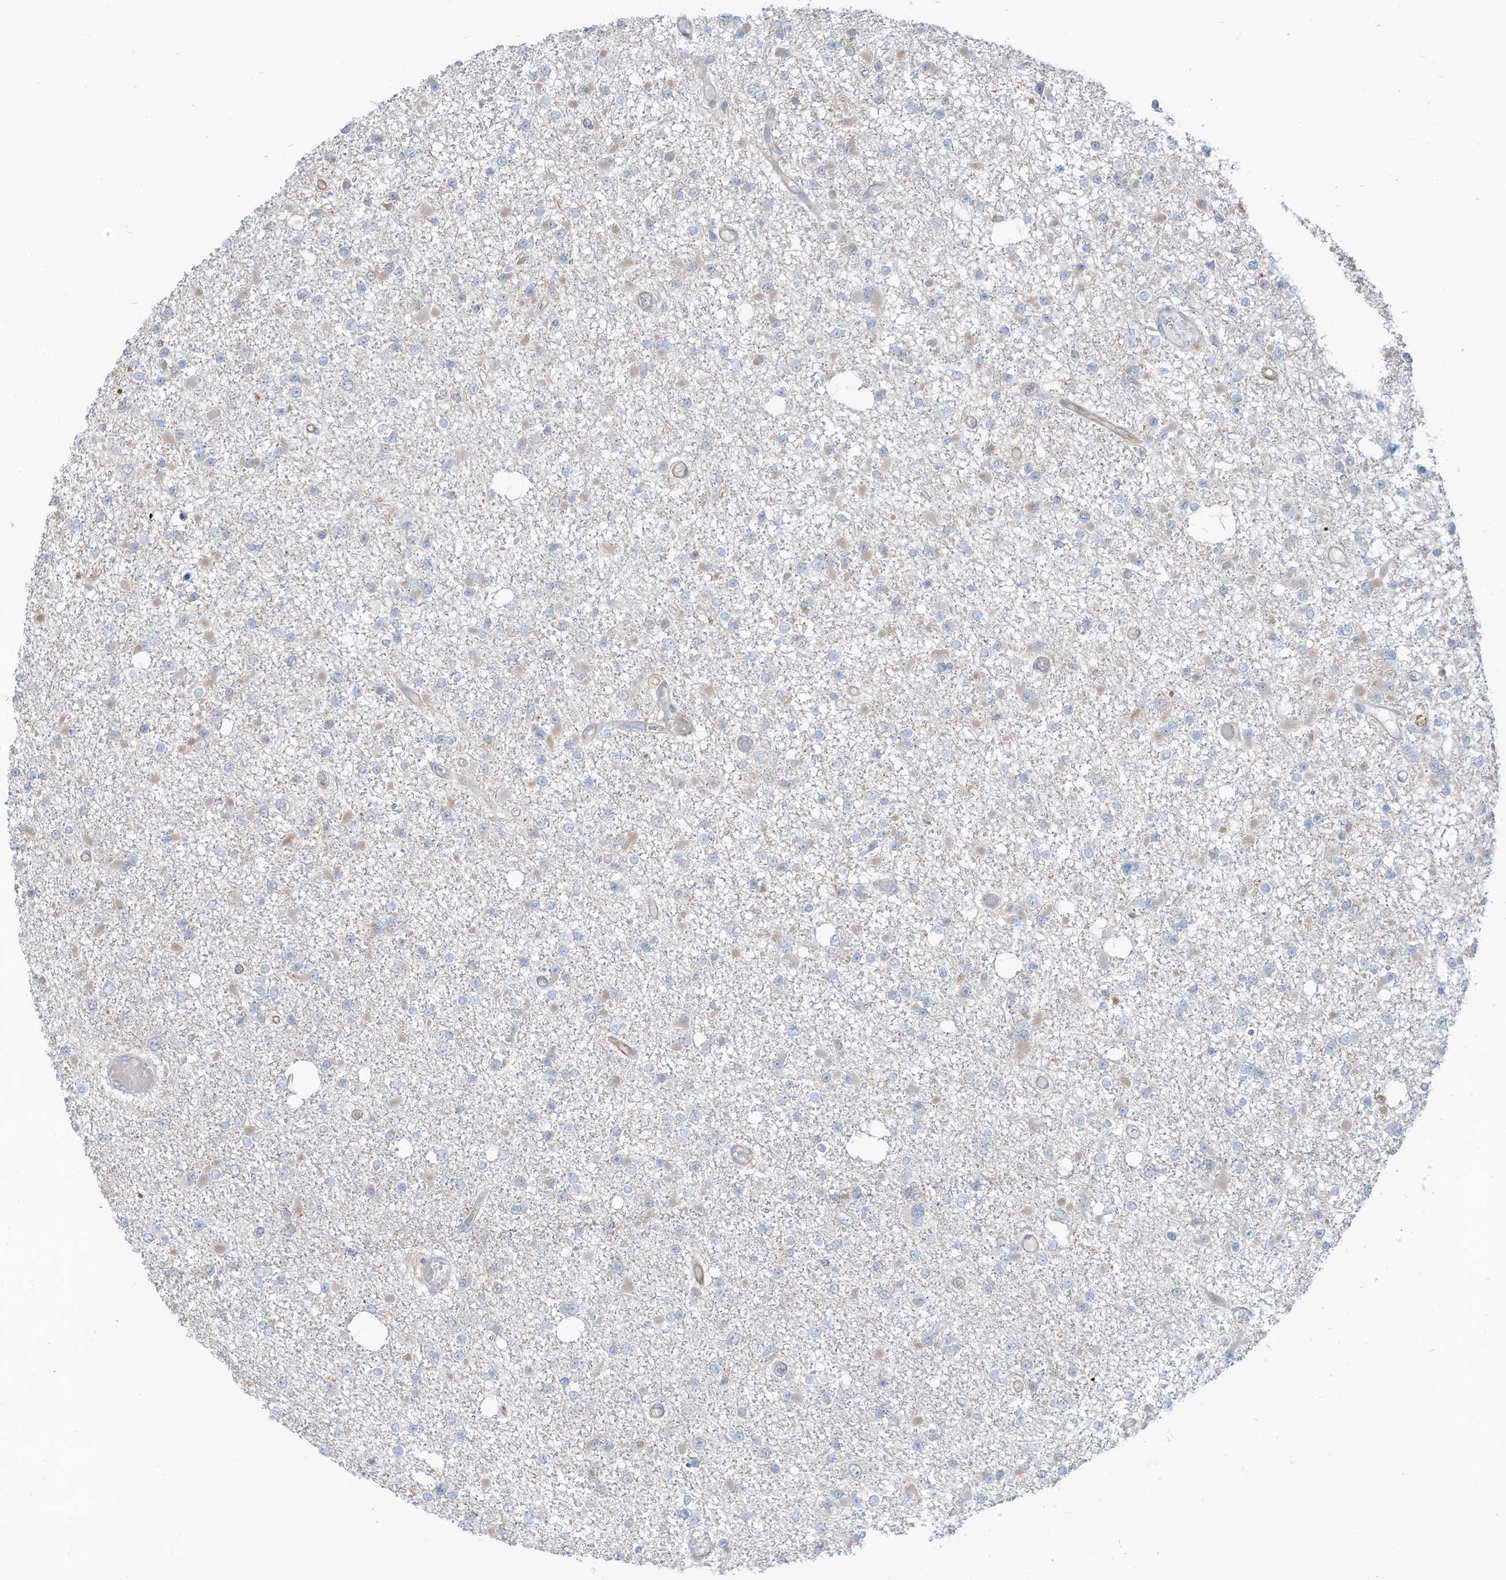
{"staining": {"intensity": "negative", "quantity": "none", "location": "none"}, "tissue": "glioma", "cell_type": "Tumor cells", "image_type": "cancer", "snomed": [{"axis": "morphology", "description": "Glioma, malignant, Low grade"}, {"axis": "topography", "description": "Brain"}], "caption": "There is no significant expression in tumor cells of malignant low-grade glioma.", "gene": "DZIP3", "patient": {"sex": "female", "age": 22}}